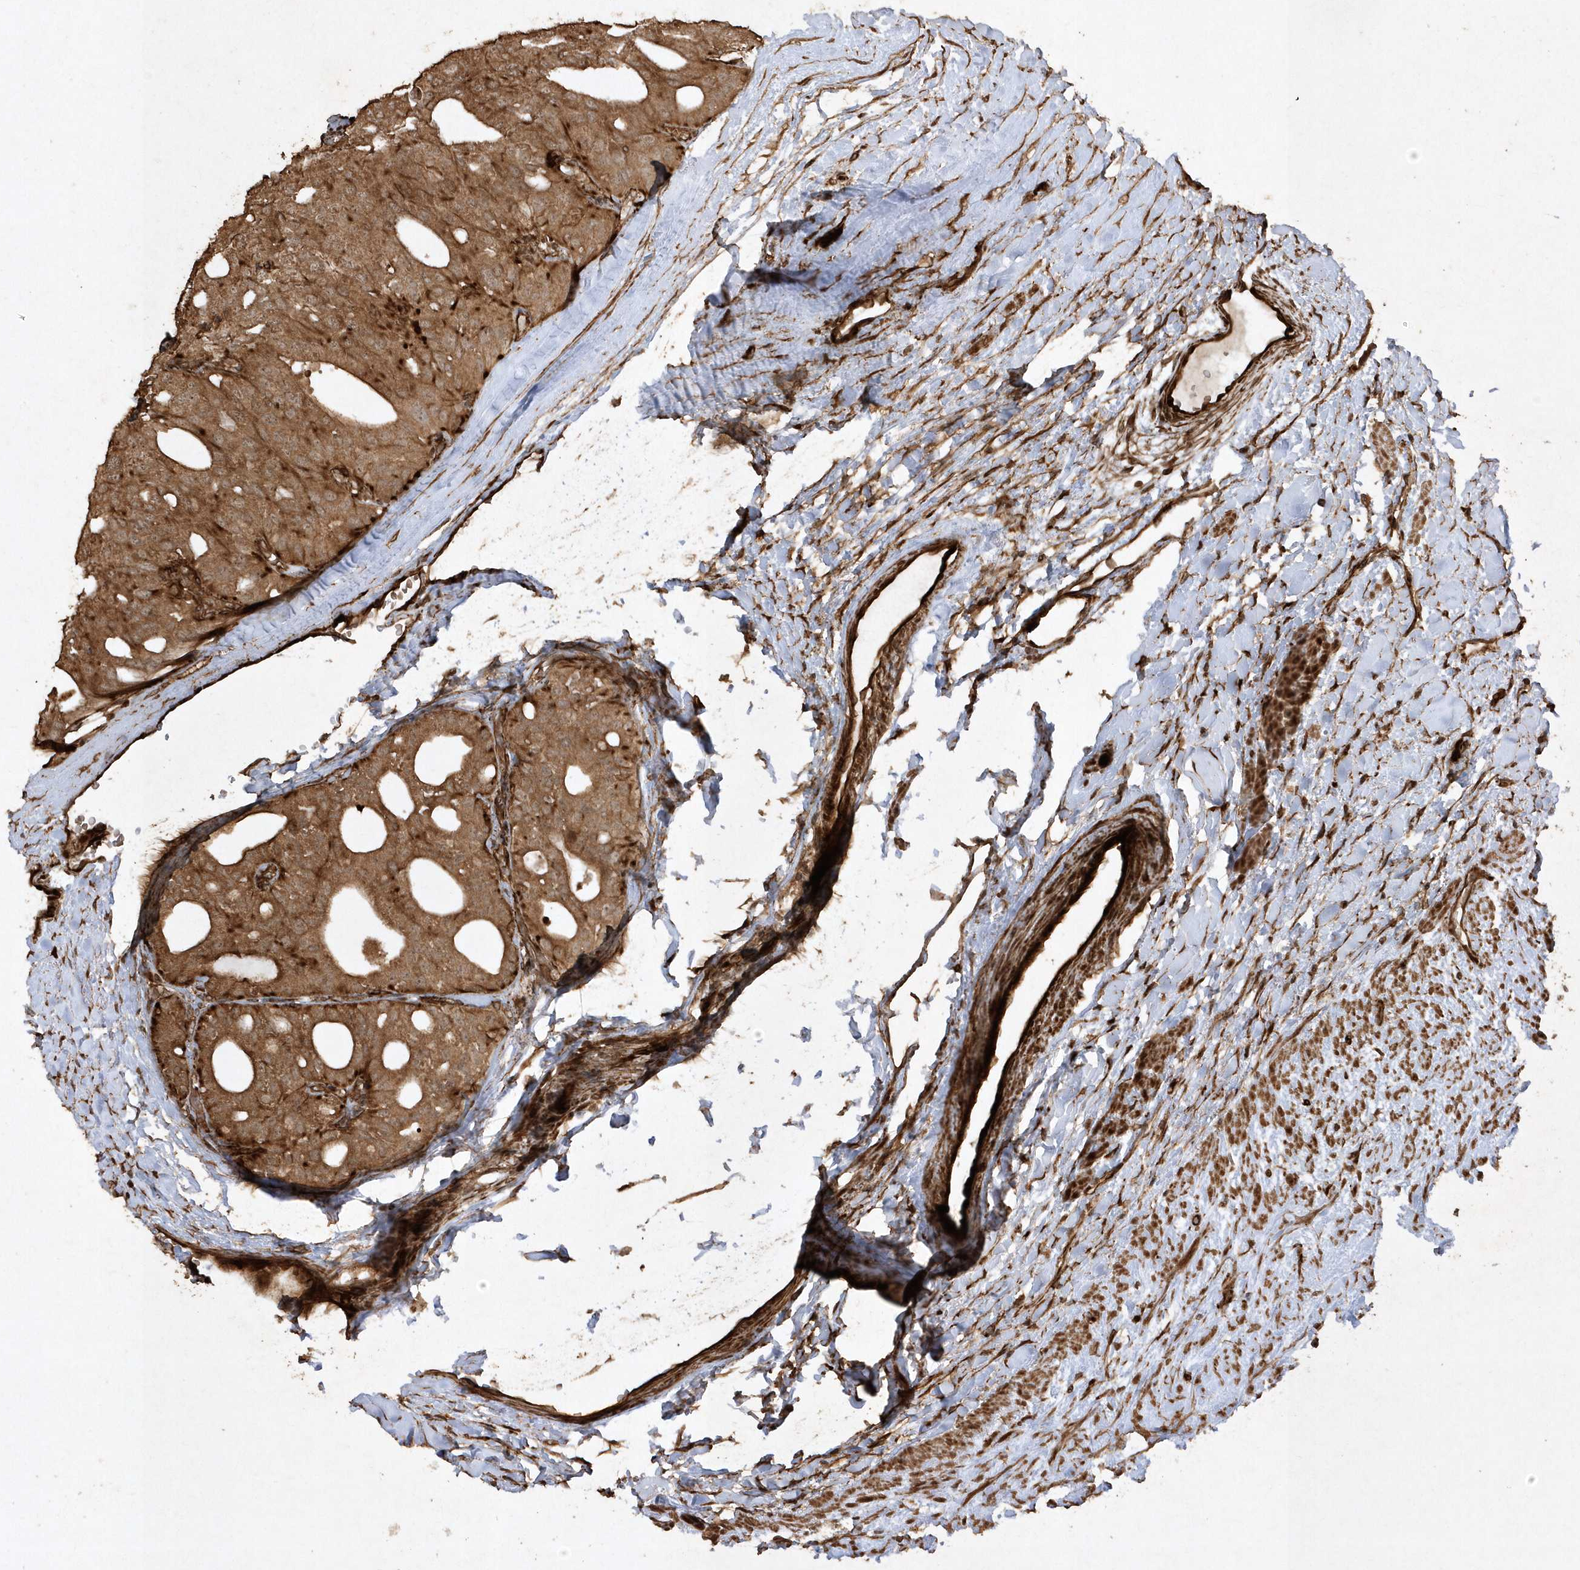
{"staining": {"intensity": "moderate", "quantity": ">75%", "location": "cytoplasmic/membranous"}, "tissue": "thyroid cancer", "cell_type": "Tumor cells", "image_type": "cancer", "snomed": [{"axis": "morphology", "description": "Follicular adenoma carcinoma, NOS"}, {"axis": "topography", "description": "Thyroid gland"}], "caption": "Immunohistochemistry (IHC) of human follicular adenoma carcinoma (thyroid) displays medium levels of moderate cytoplasmic/membranous expression in approximately >75% of tumor cells.", "gene": "AVPI1", "patient": {"sex": "male", "age": 75}}